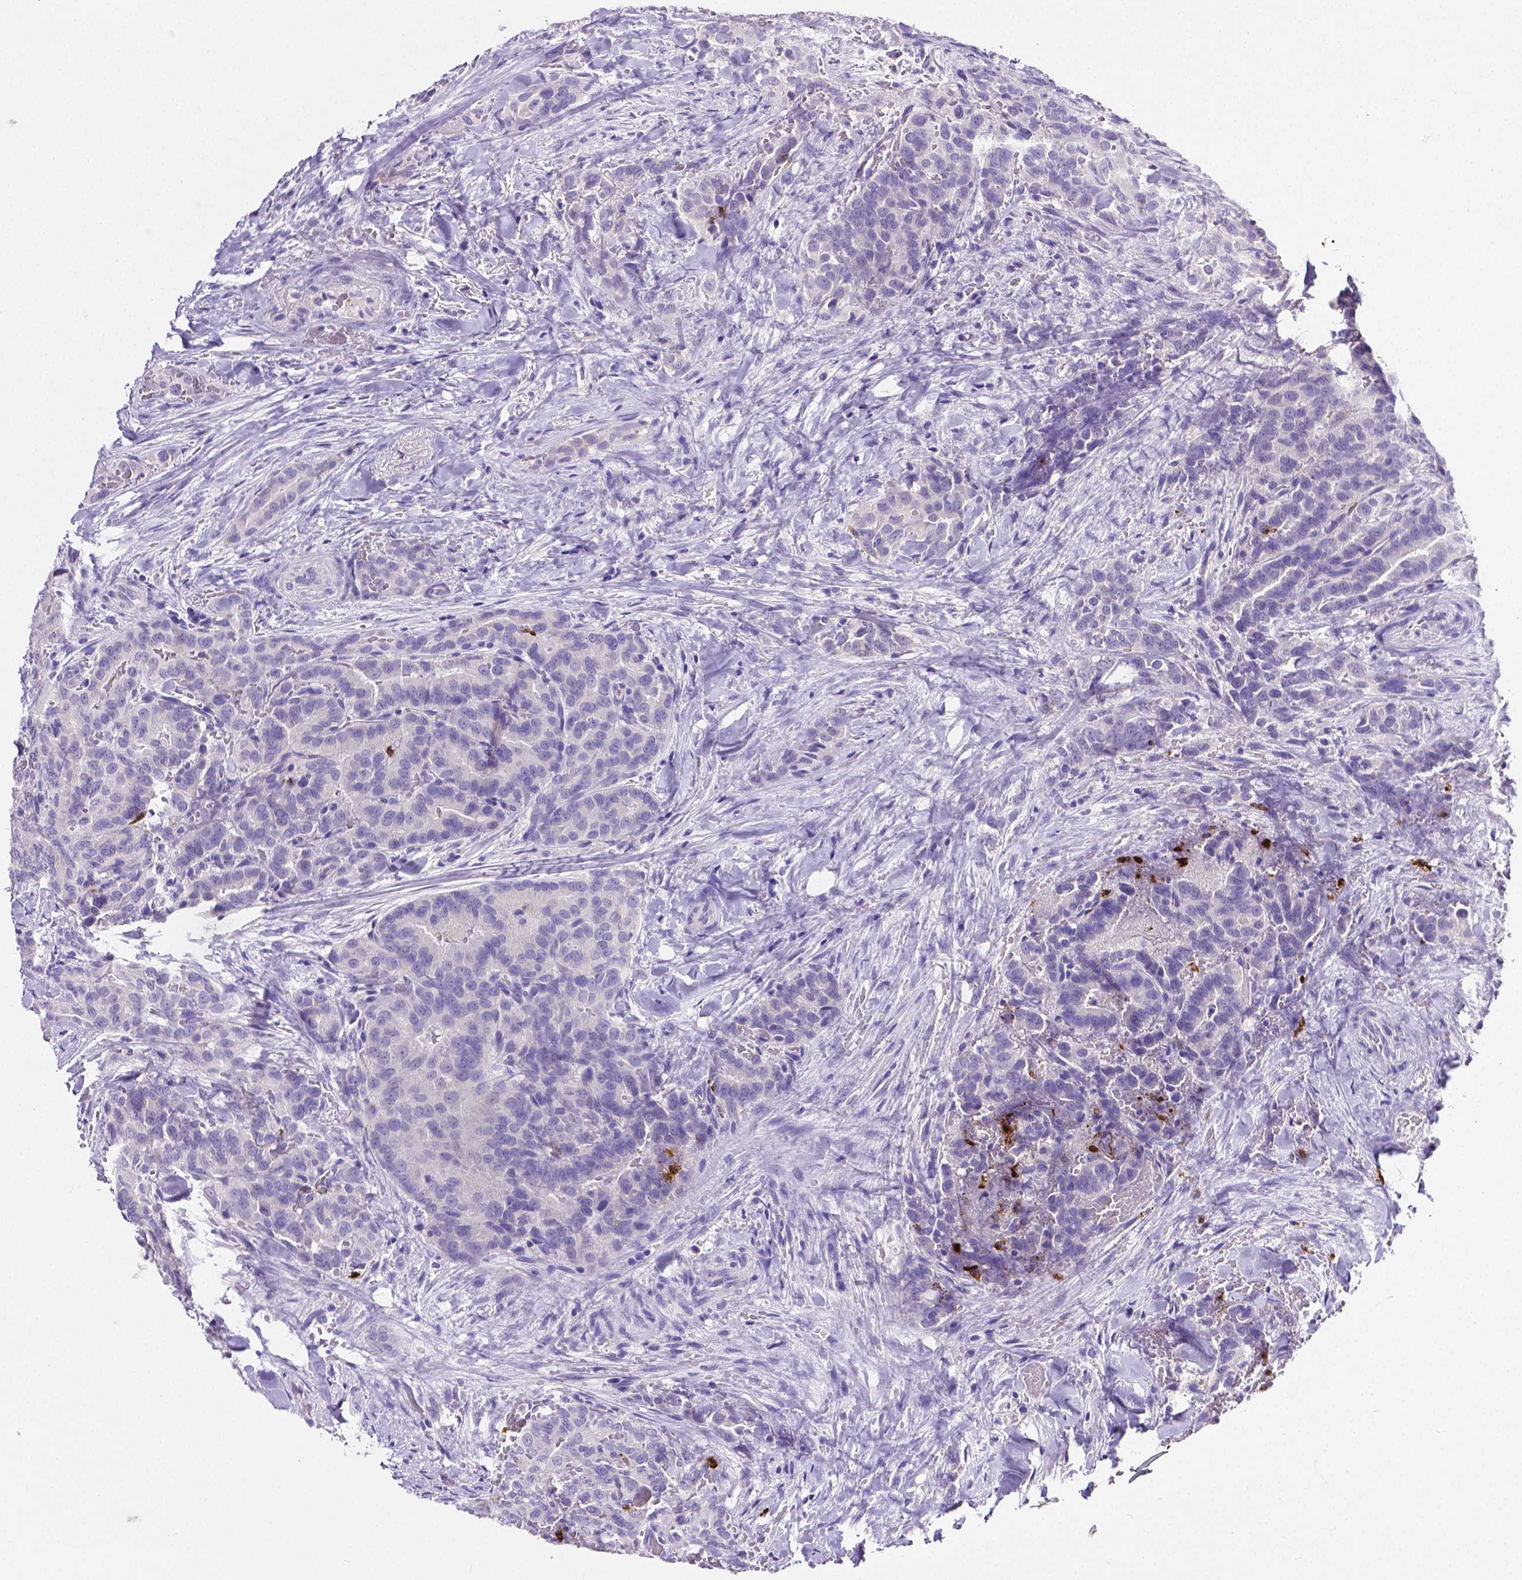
{"staining": {"intensity": "negative", "quantity": "none", "location": "none"}, "tissue": "thyroid cancer", "cell_type": "Tumor cells", "image_type": "cancer", "snomed": [{"axis": "morphology", "description": "Papillary adenocarcinoma, NOS"}, {"axis": "topography", "description": "Thyroid gland"}], "caption": "Tumor cells show no significant expression in papillary adenocarcinoma (thyroid).", "gene": "MMP9", "patient": {"sex": "male", "age": 61}}